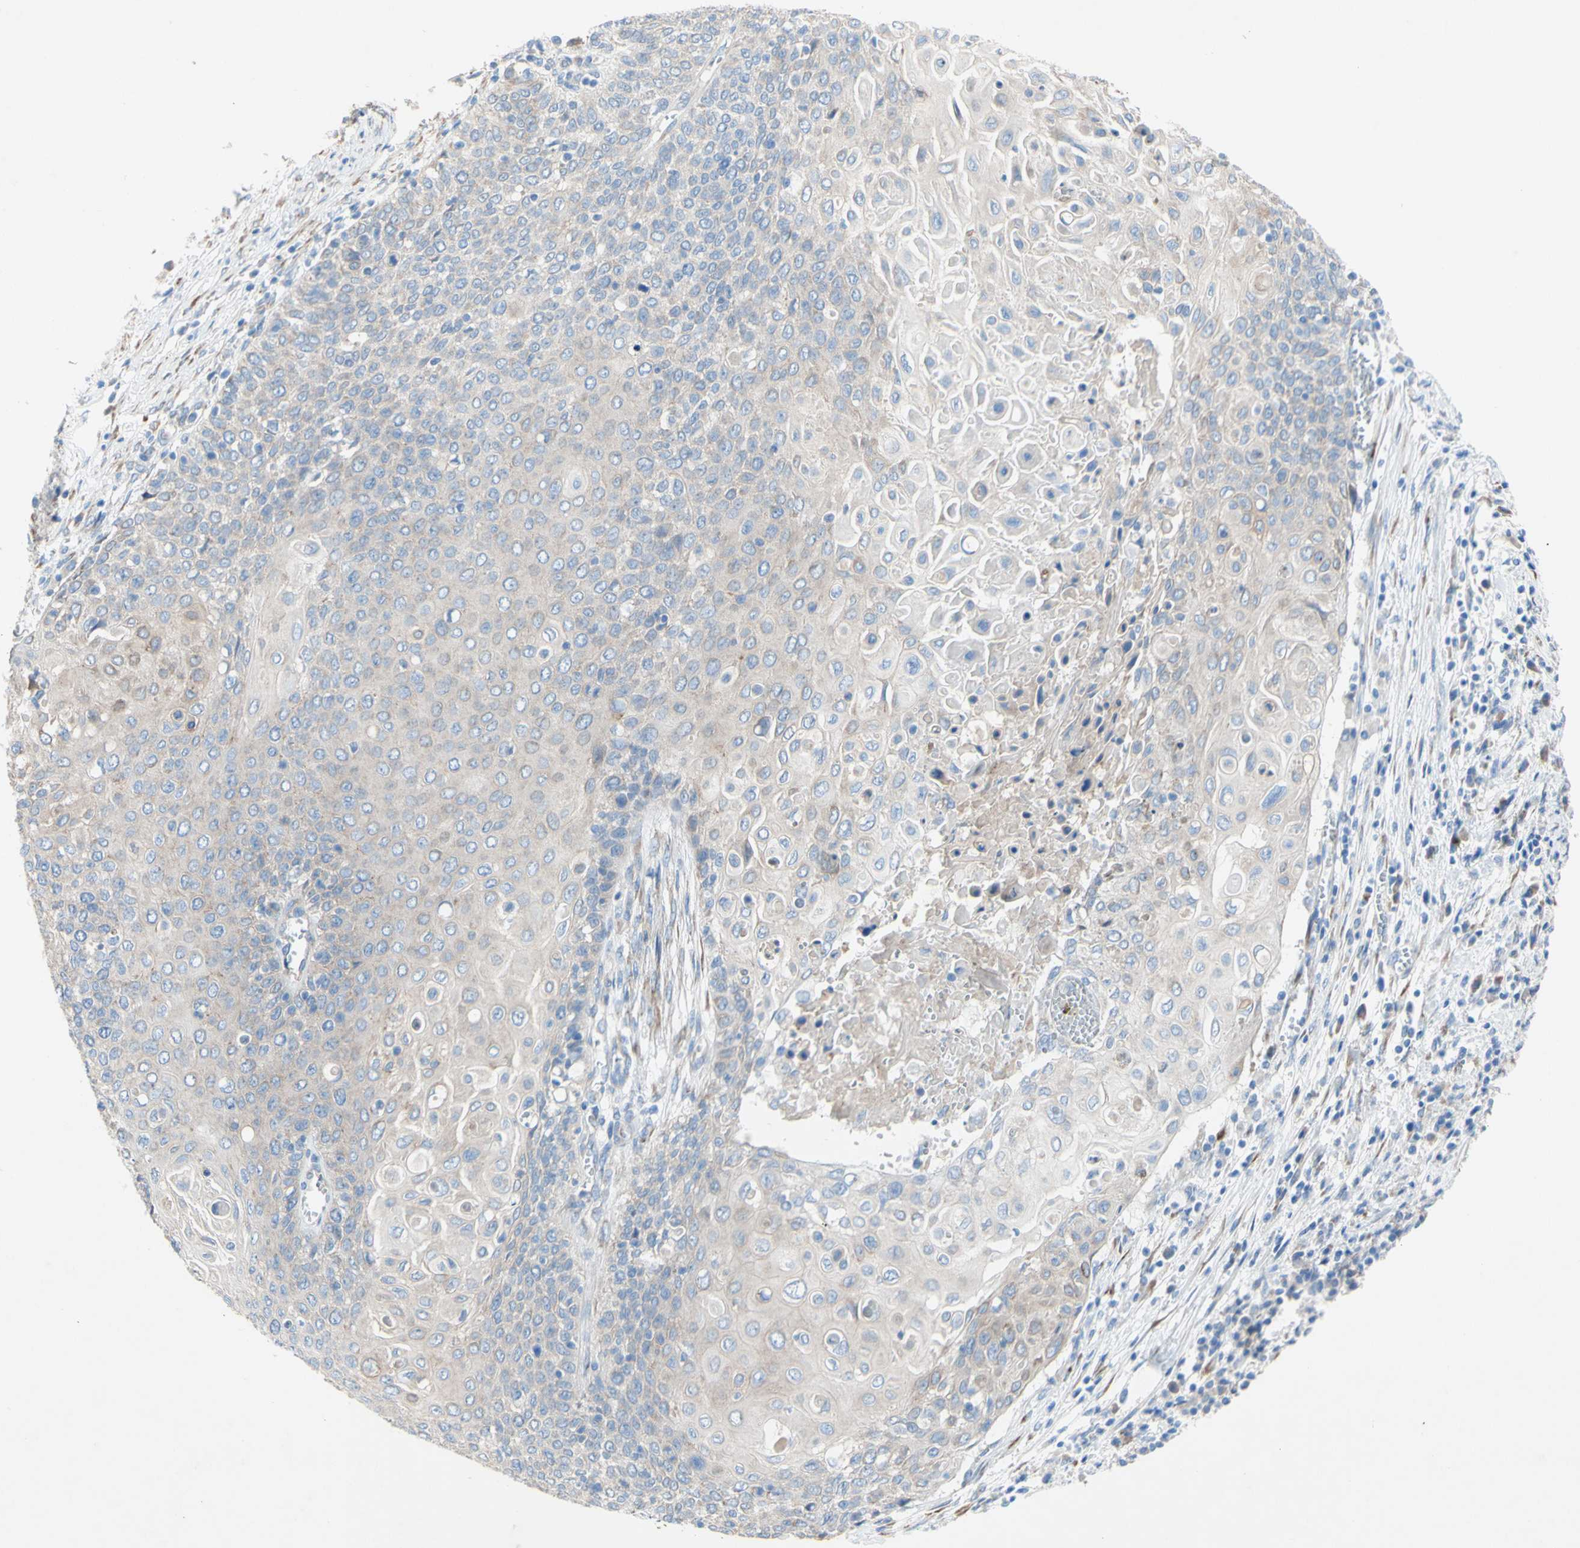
{"staining": {"intensity": "negative", "quantity": "none", "location": "none"}, "tissue": "cervical cancer", "cell_type": "Tumor cells", "image_type": "cancer", "snomed": [{"axis": "morphology", "description": "Squamous cell carcinoma, NOS"}, {"axis": "topography", "description": "Cervix"}], "caption": "Human cervical squamous cell carcinoma stained for a protein using IHC displays no positivity in tumor cells.", "gene": "TMIGD2", "patient": {"sex": "female", "age": 39}}